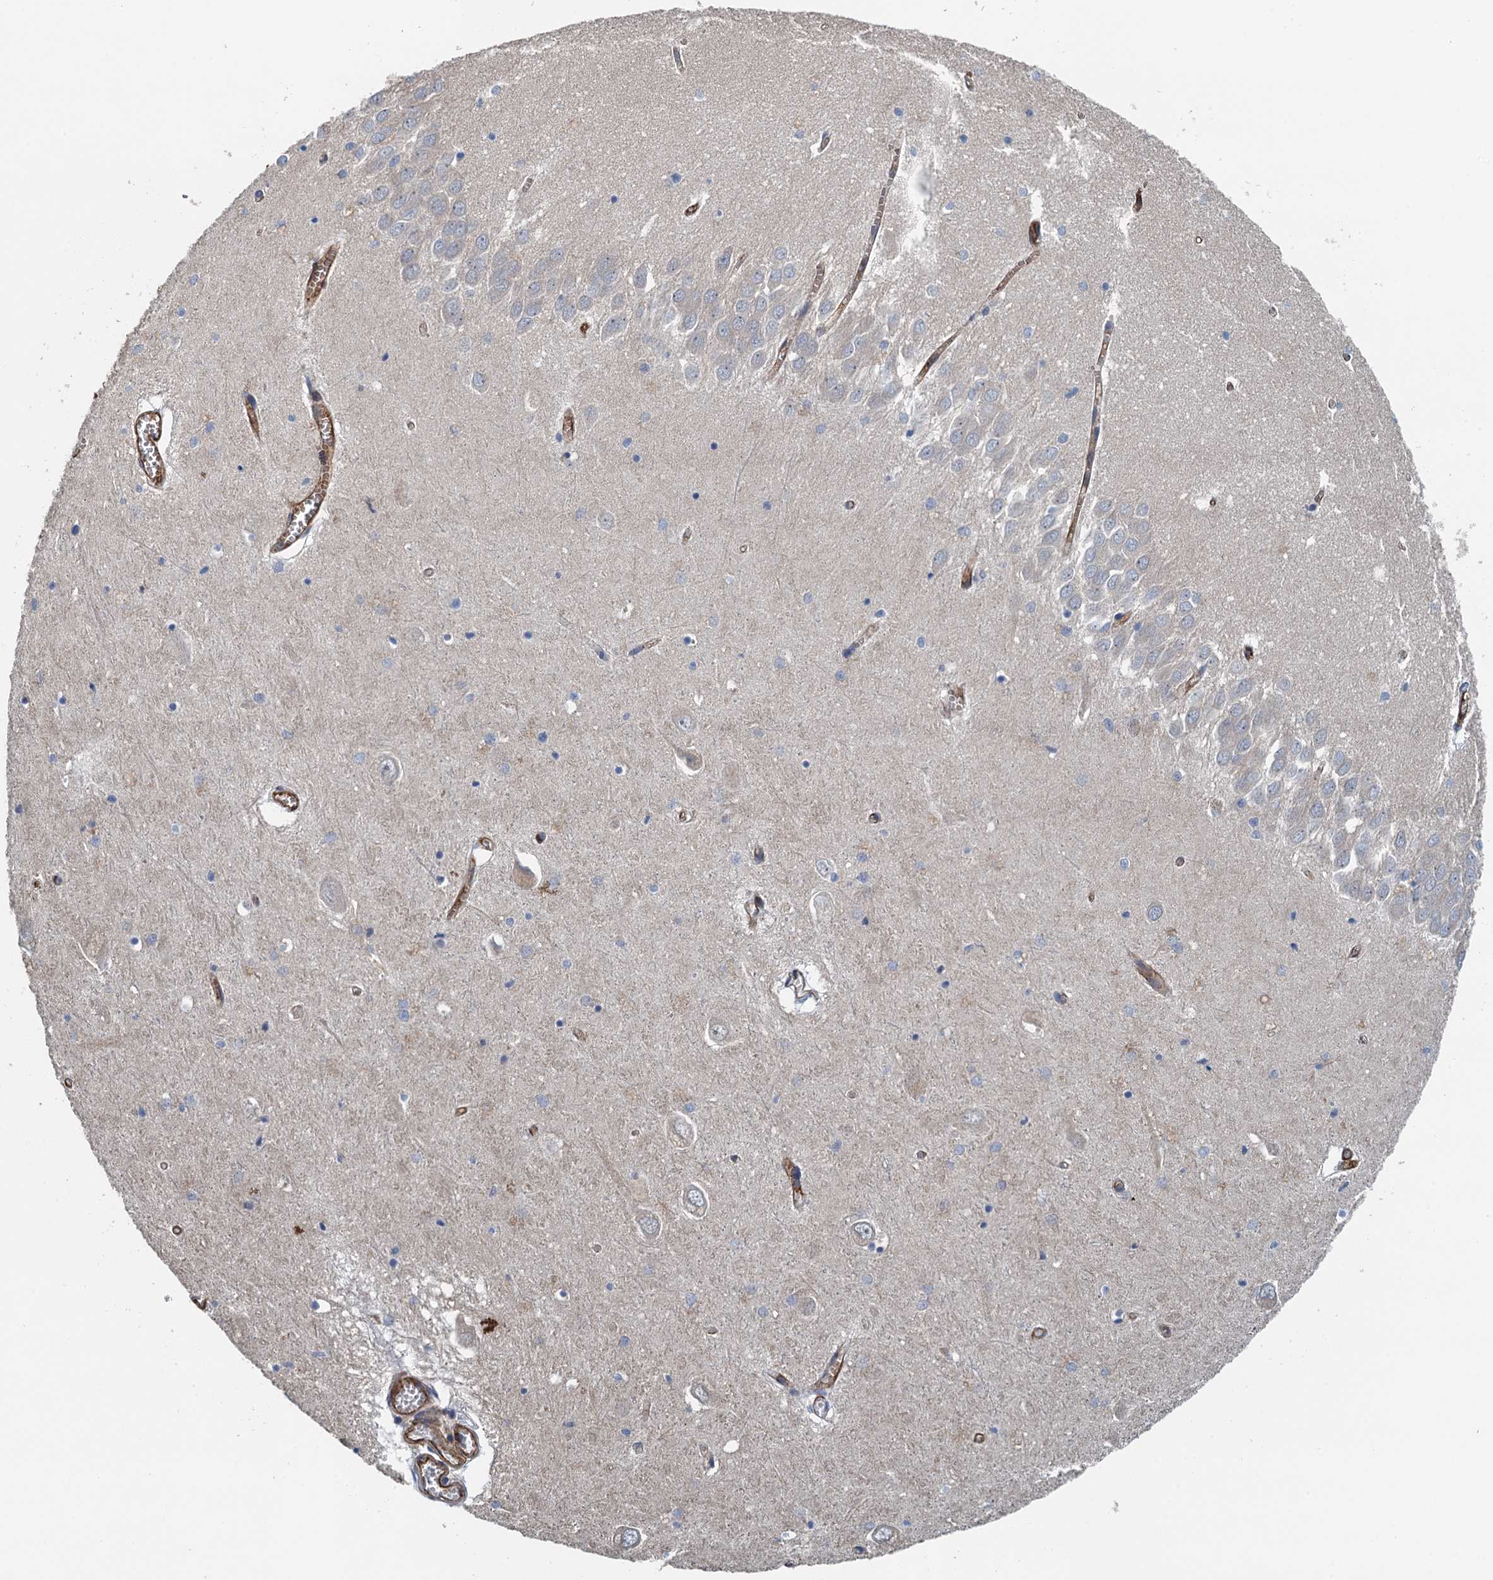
{"staining": {"intensity": "negative", "quantity": "none", "location": "none"}, "tissue": "hippocampus", "cell_type": "Glial cells", "image_type": "normal", "snomed": [{"axis": "morphology", "description": "Normal tissue, NOS"}, {"axis": "topography", "description": "Hippocampus"}], "caption": "Hippocampus was stained to show a protein in brown. There is no significant positivity in glial cells. Nuclei are stained in blue.", "gene": "PPP1R14D", "patient": {"sex": "male", "age": 70}}